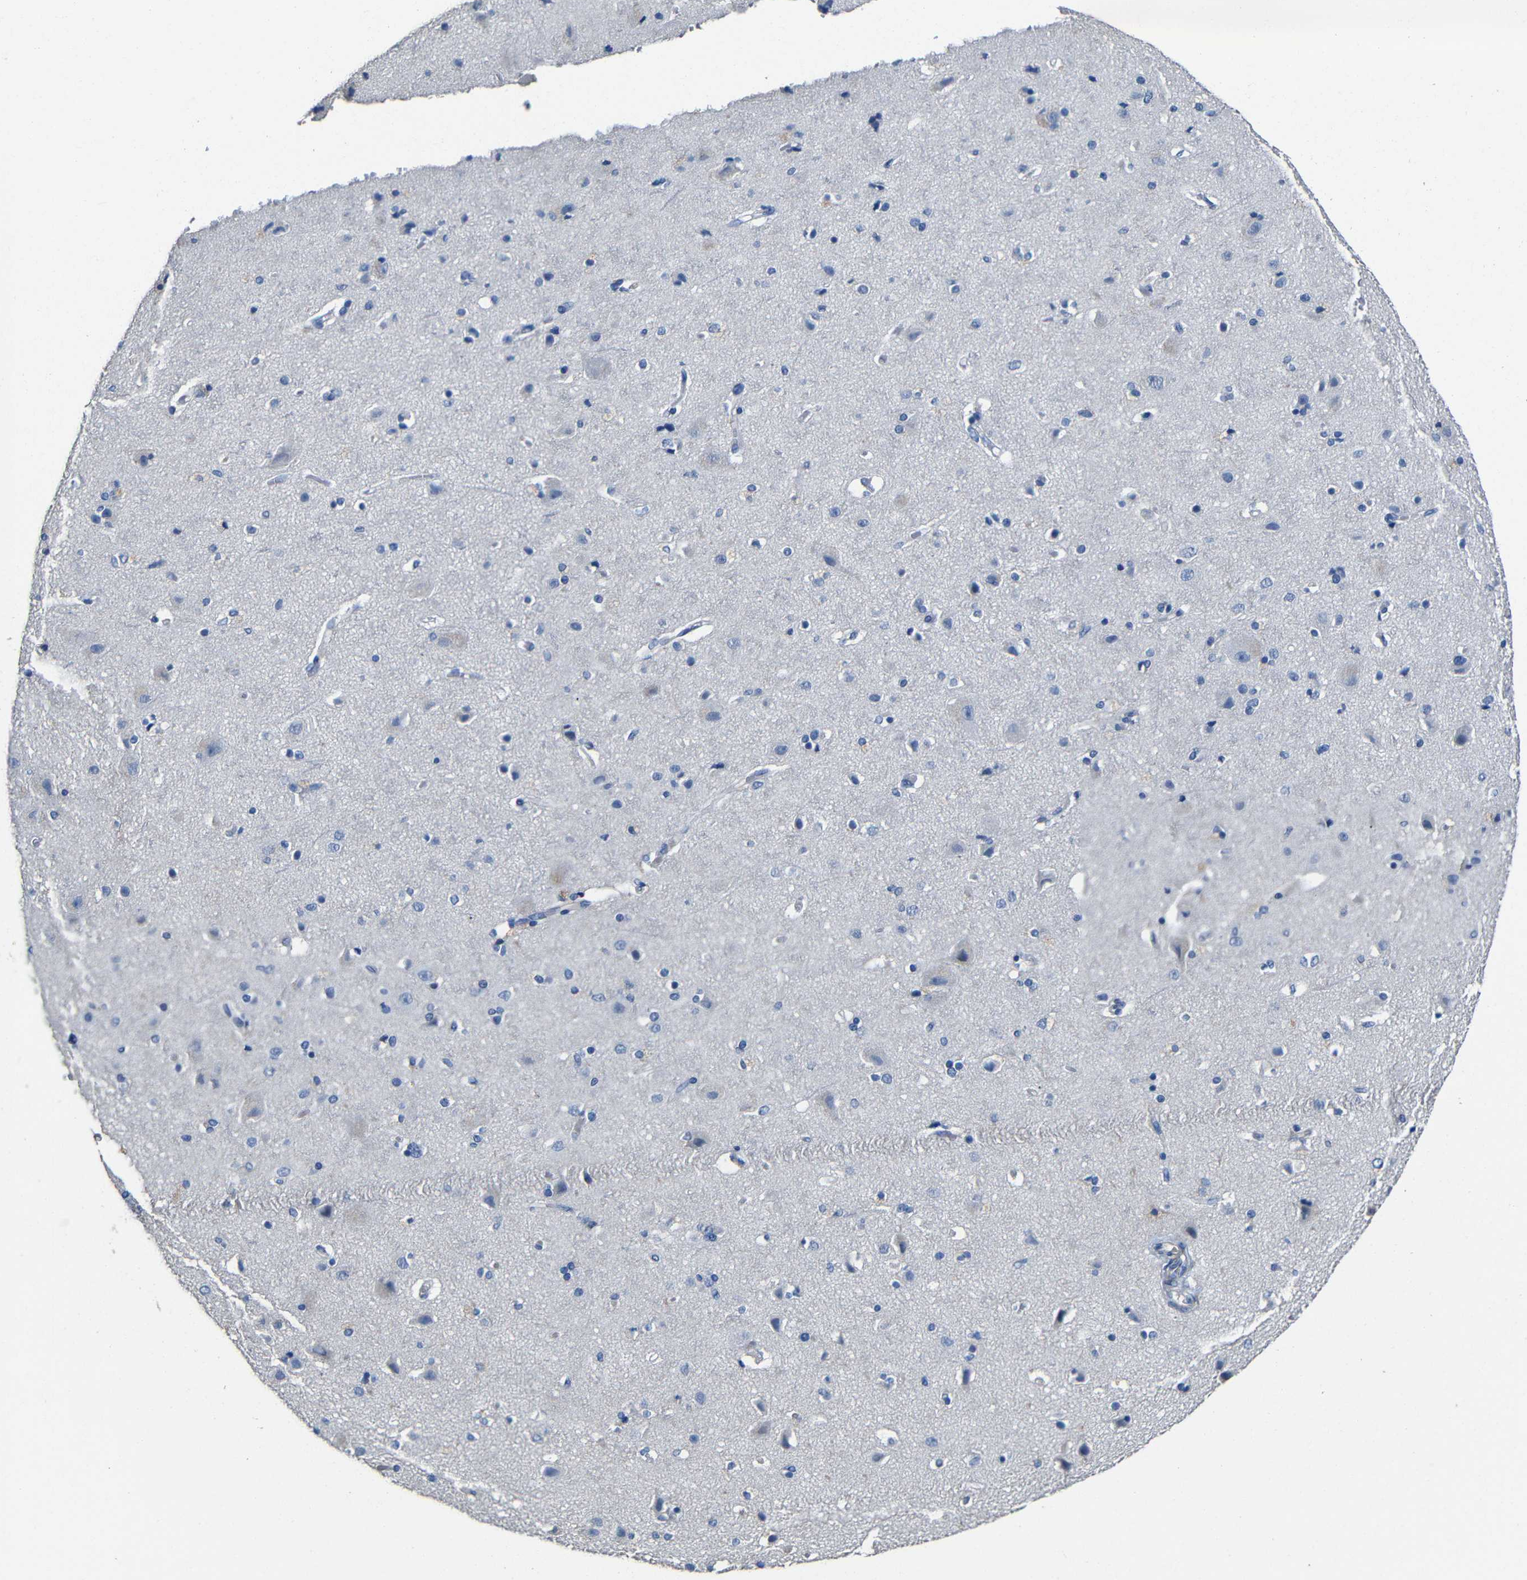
{"staining": {"intensity": "negative", "quantity": "none", "location": "none"}, "tissue": "cerebral cortex", "cell_type": "Endothelial cells", "image_type": "normal", "snomed": [{"axis": "morphology", "description": "Normal tissue, NOS"}, {"axis": "topography", "description": "Cerebral cortex"}], "caption": "Immunohistochemical staining of benign cerebral cortex displays no significant positivity in endothelial cells.", "gene": "ACKR2", "patient": {"sex": "female", "age": 54}}